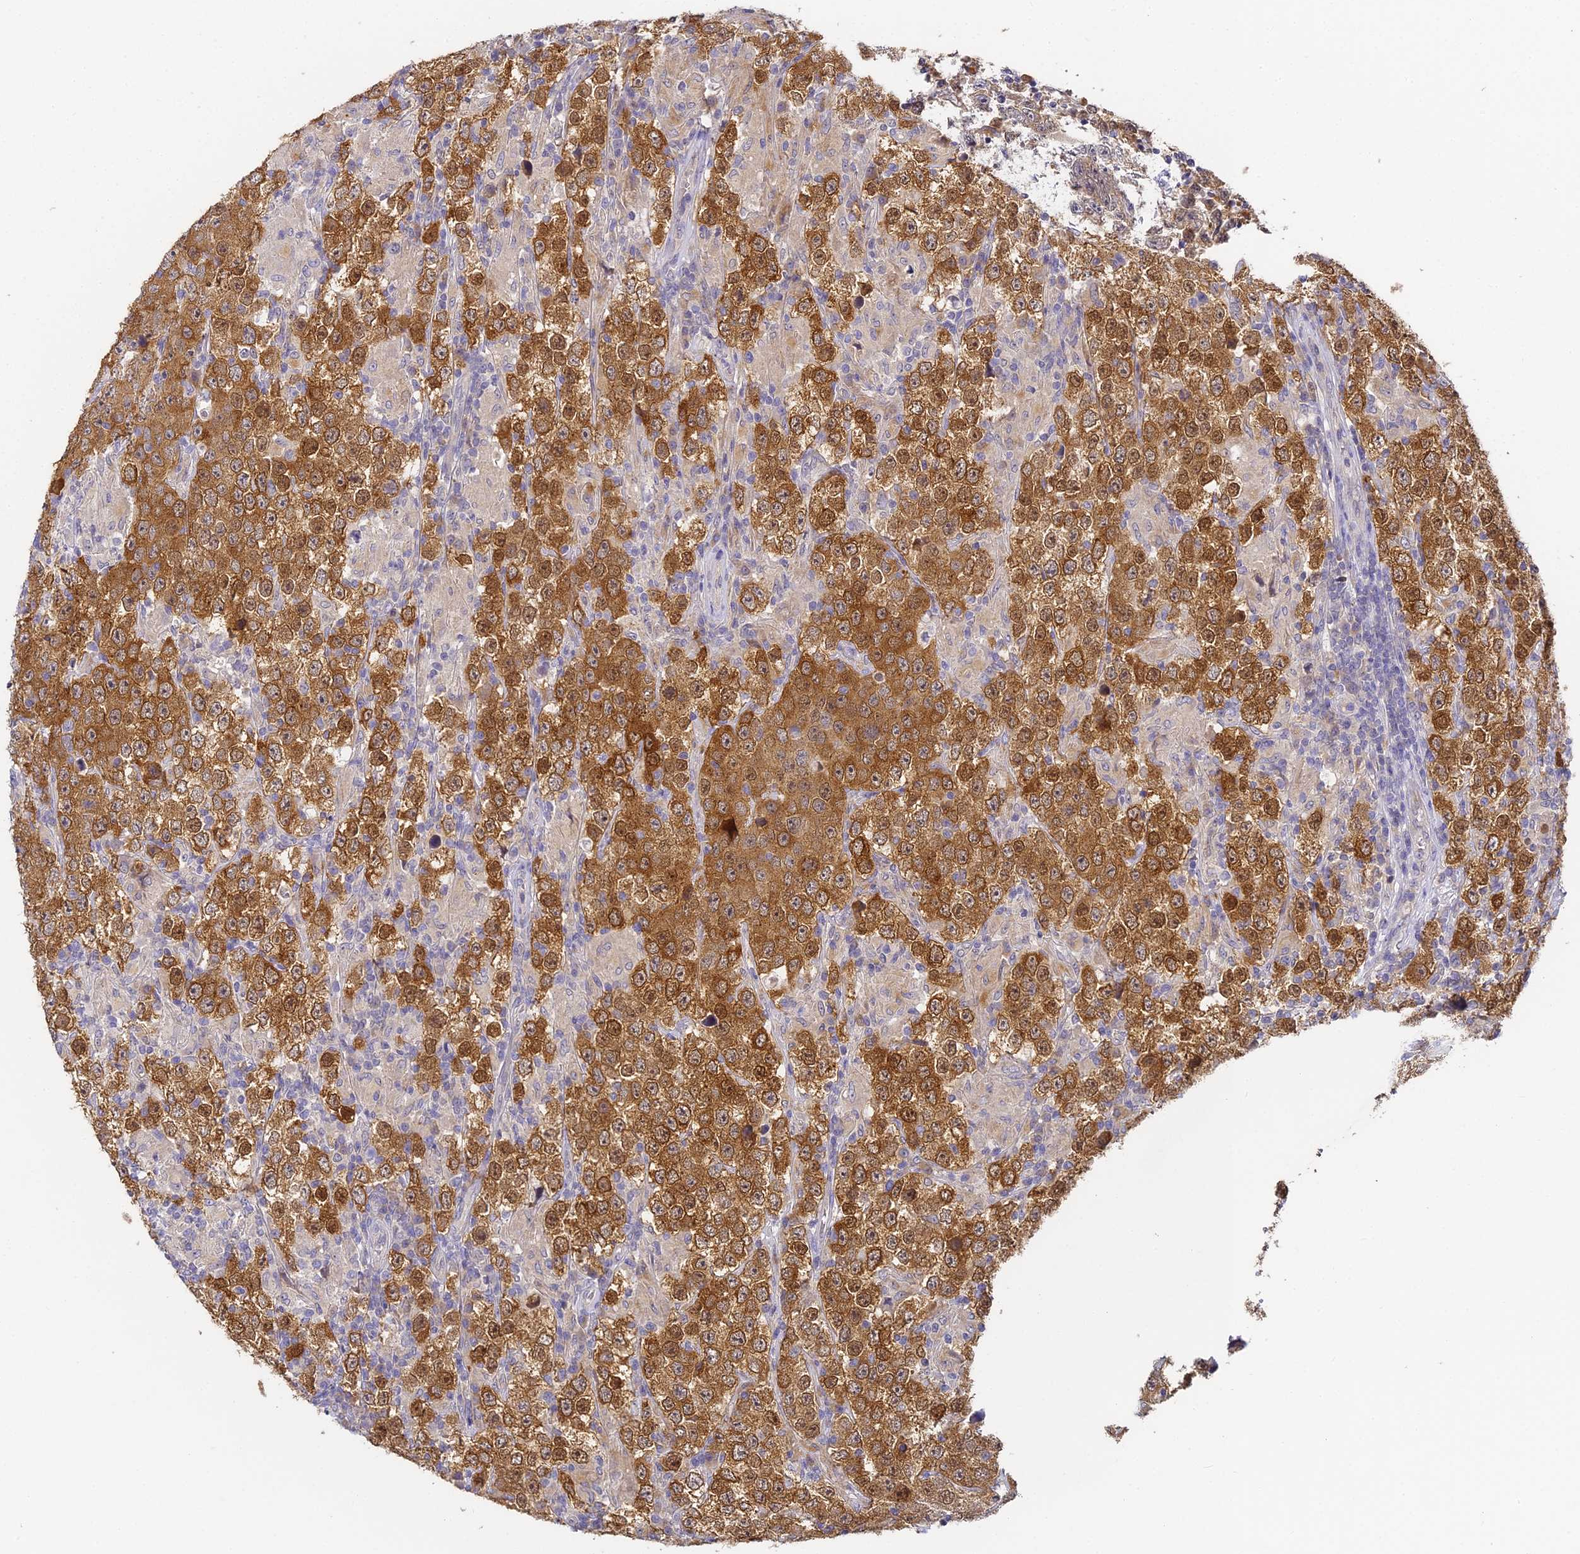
{"staining": {"intensity": "strong", "quantity": ">75%", "location": "cytoplasmic/membranous,nuclear"}, "tissue": "testis cancer", "cell_type": "Tumor cells", "image_type": "cancer", "snomed": [{"axis": "morphology", "description": "Normal tissue, NOS"}, {"axis": "morphology", "description": "Urothelial carcinoma, High grade"}, {"axis": "morphology", "description": "Seminoma, NOS"}, {"axis": "morphology", "description": "Carcinoma, Embryonal, NOS"}, {"axis": "topography", "description": "Urinary bladder"}, {"axis": "topography", "description": "Testis"}], "caption": "There is high levels of strong cytoplasmic/membranous and nuclear staining in tumor cells of seminoma (testis), as demonstrated by immunohistochemical staining (brown color).", "gene": "YAE1", "patient": {"sex": "male", "age": 41}}